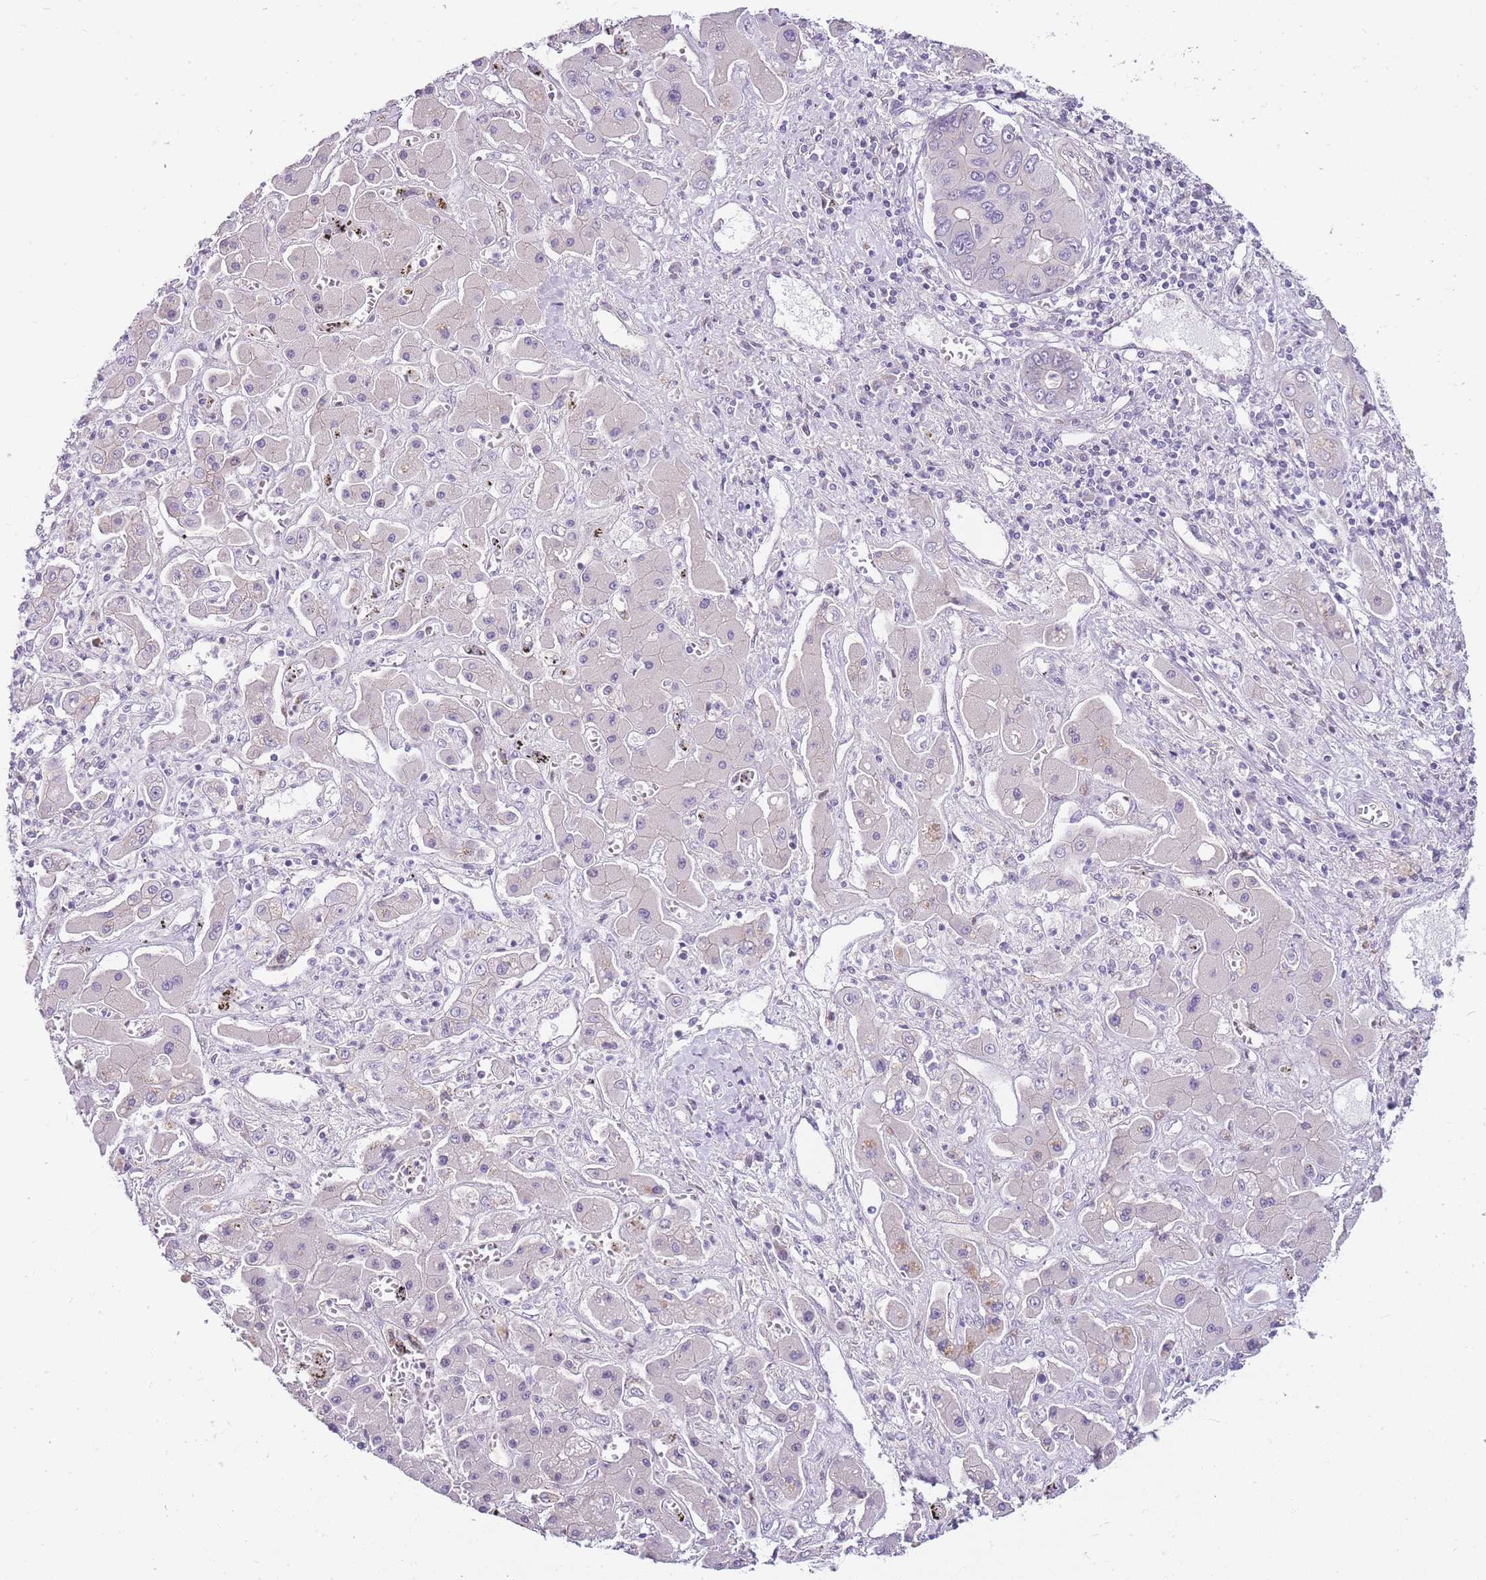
{"staining": {"intensity": "negative", "quantity": "none", "location": "none"}, "tissue": "liver cancer", "cell_type": "Tumor cells", "image_type": "cancer", "snomed": [{"axis": "morphology", "description": "Cholangiocarcinoma"}, {"axis": "topography", "description": "Liver"}], "caption": "Tumor cells are negative for brown protein staining in liver cholangiocarcinoma. (DAB immunohistochemistry with hematoxylin counter stain).", "gene": "CLBA1", "patient": {"sex": "male", "age": 67}}